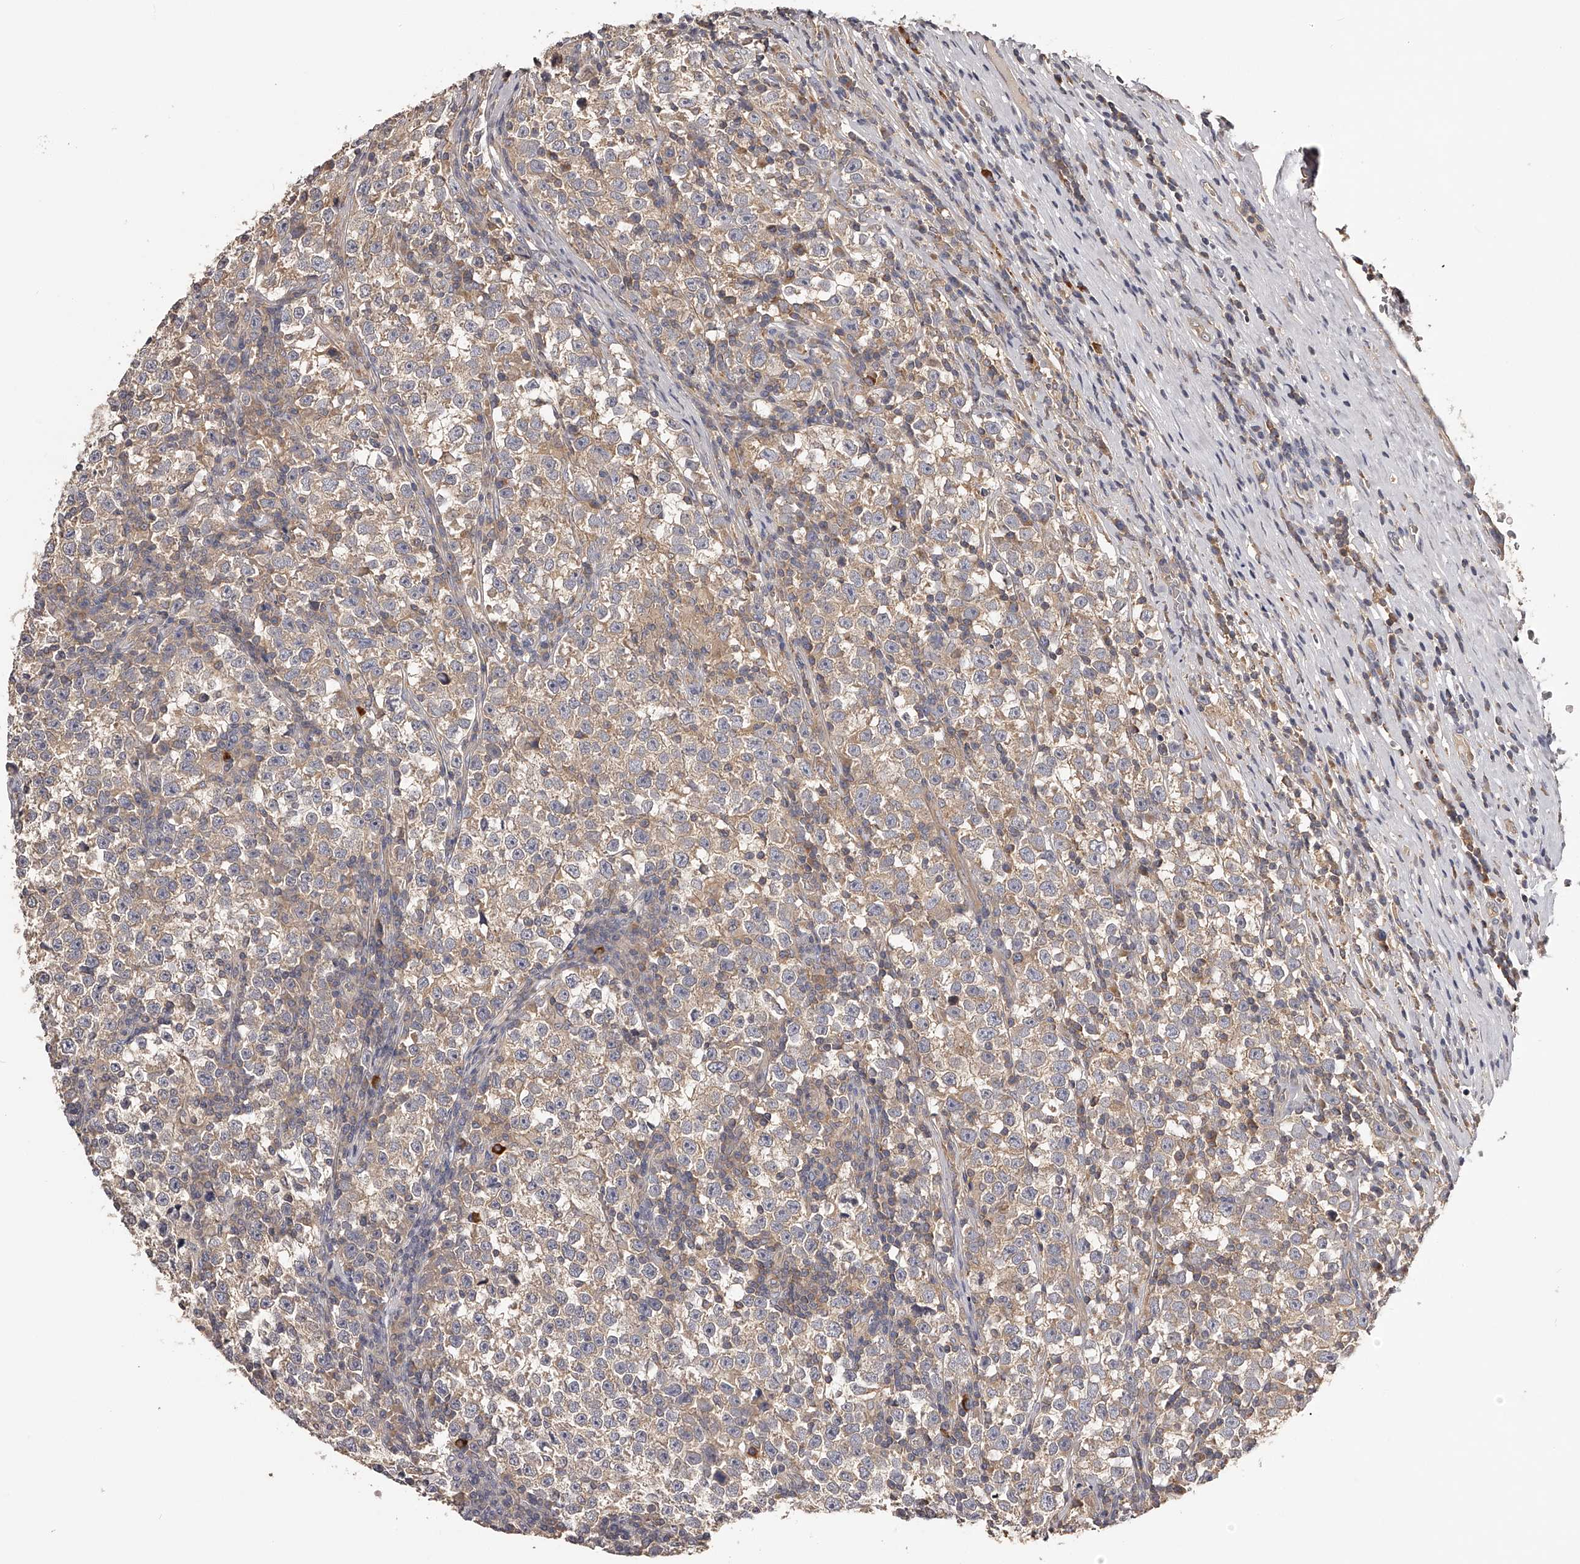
{"staining": {"intensity": "weak", "quantity": ">75%", "location": "cytoplasmic/membranous"}, "tissue": "testis cancer", "cell_type": "Tumor cells", "image_type": "cancer", "snomed": [{"axis": "morphology", "description": "Normal tissue, NOS"}, {"axis": "morphology", "description": "Seminoma, NOS"}, {"axis": "topography", "description": "Testis"}], "caption": "This micrograph displays immunohistochemistry staining of testis cancer (seminoma), with low weak cytoplasmic/membranous positivity in approximately >75% of tumor cells.", "gene": "TNN", "patient": {"sex": "male", "age": 43}}